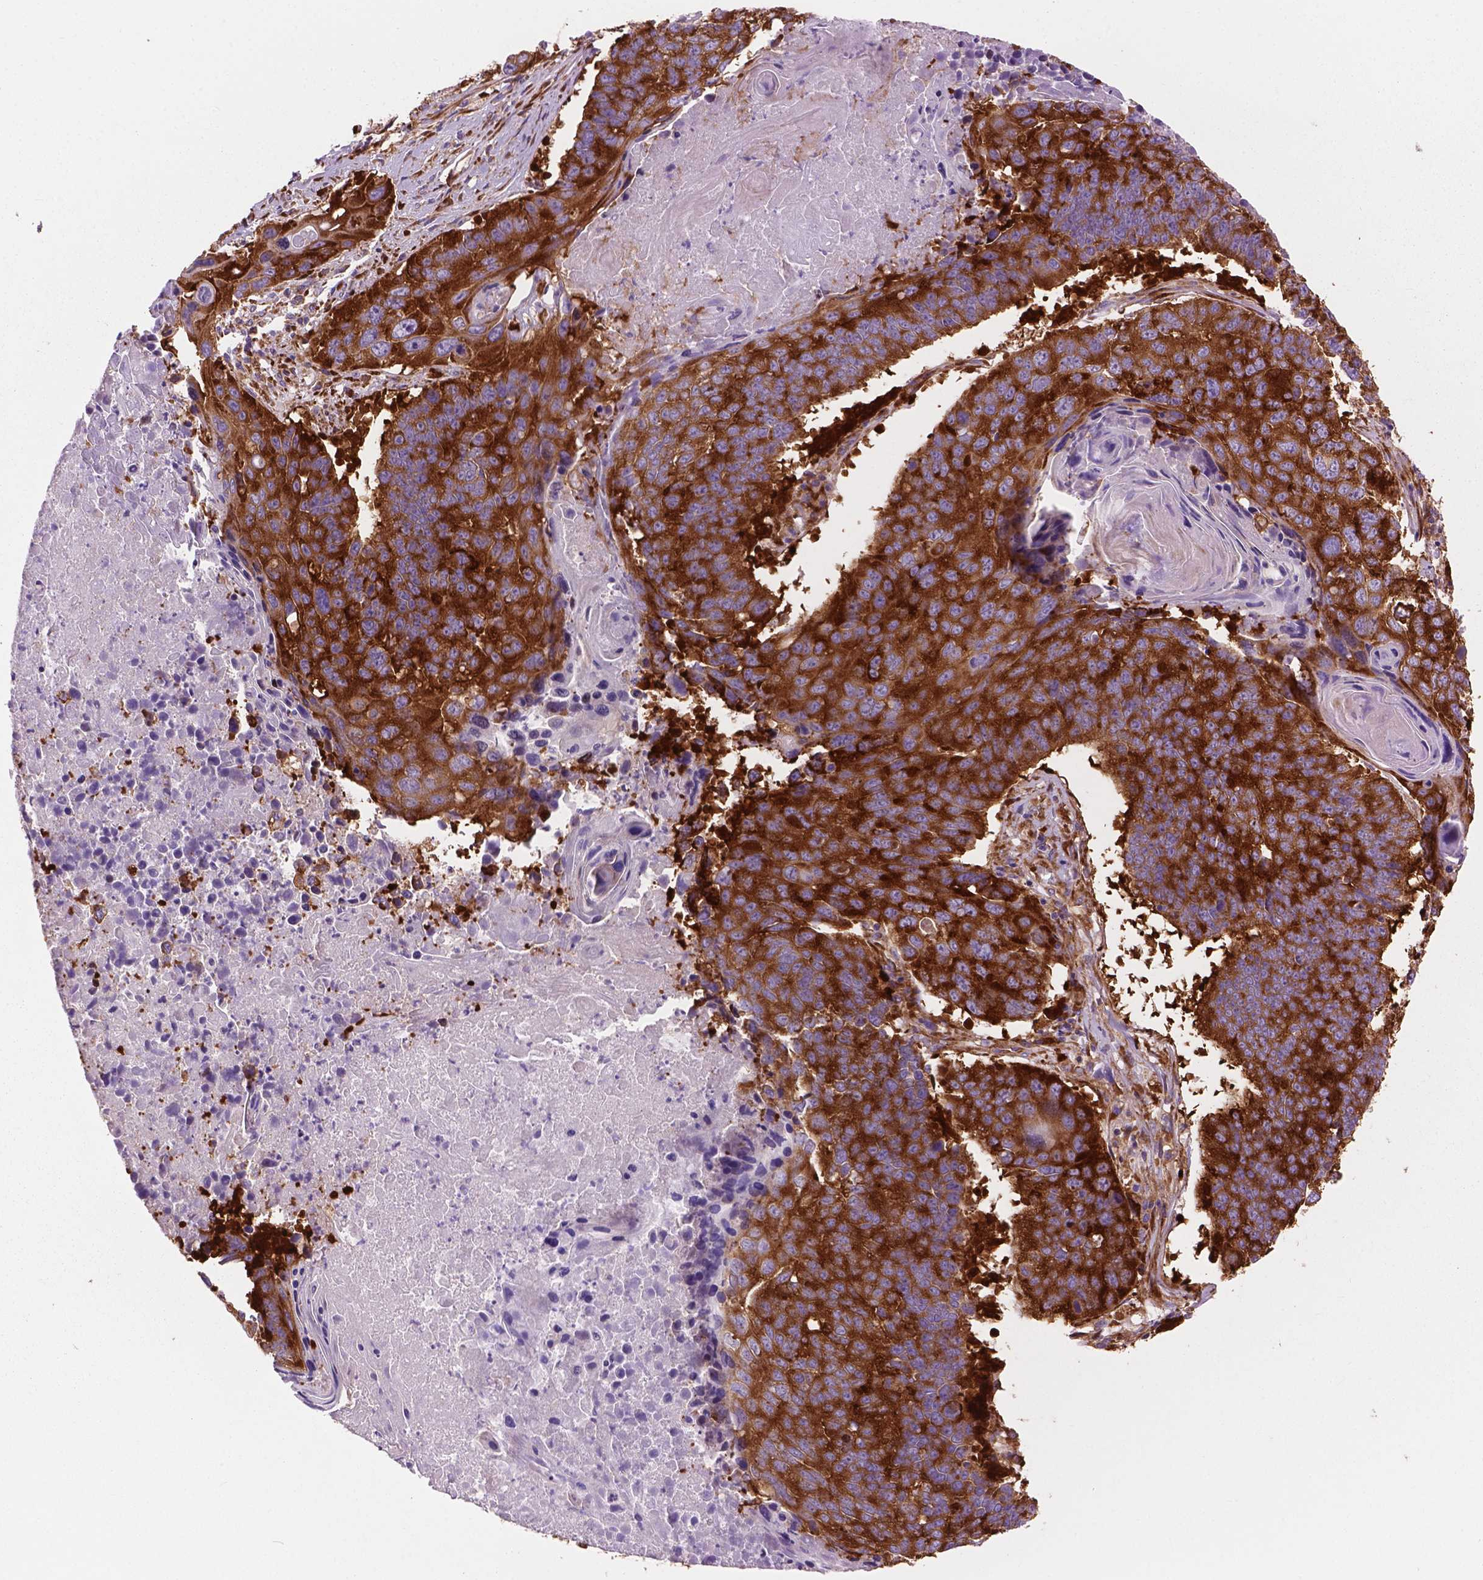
{"staining": {"intensity": "strong", "quantity": ">75%", "location": "cytoplasmic/membranous"}, "tissue": "lung cancer", "cell_type": "Tumor cells", "image_type": "cancer", "snomed": [{"axis": "morphology", "description": "Squamous cell carcinoma, NOS"}, {"axis": "topography", "description": "Lung"}], "caption": "Immunohistochemistry image of lung squamous cell carcinoma stained for a protein (brown), which shows high levels of strong cytoplasmic/membranous expression in about >75% of tumor cells.", "gene": "RPL37A", "patient": {"sex": "male", "age": 73}}